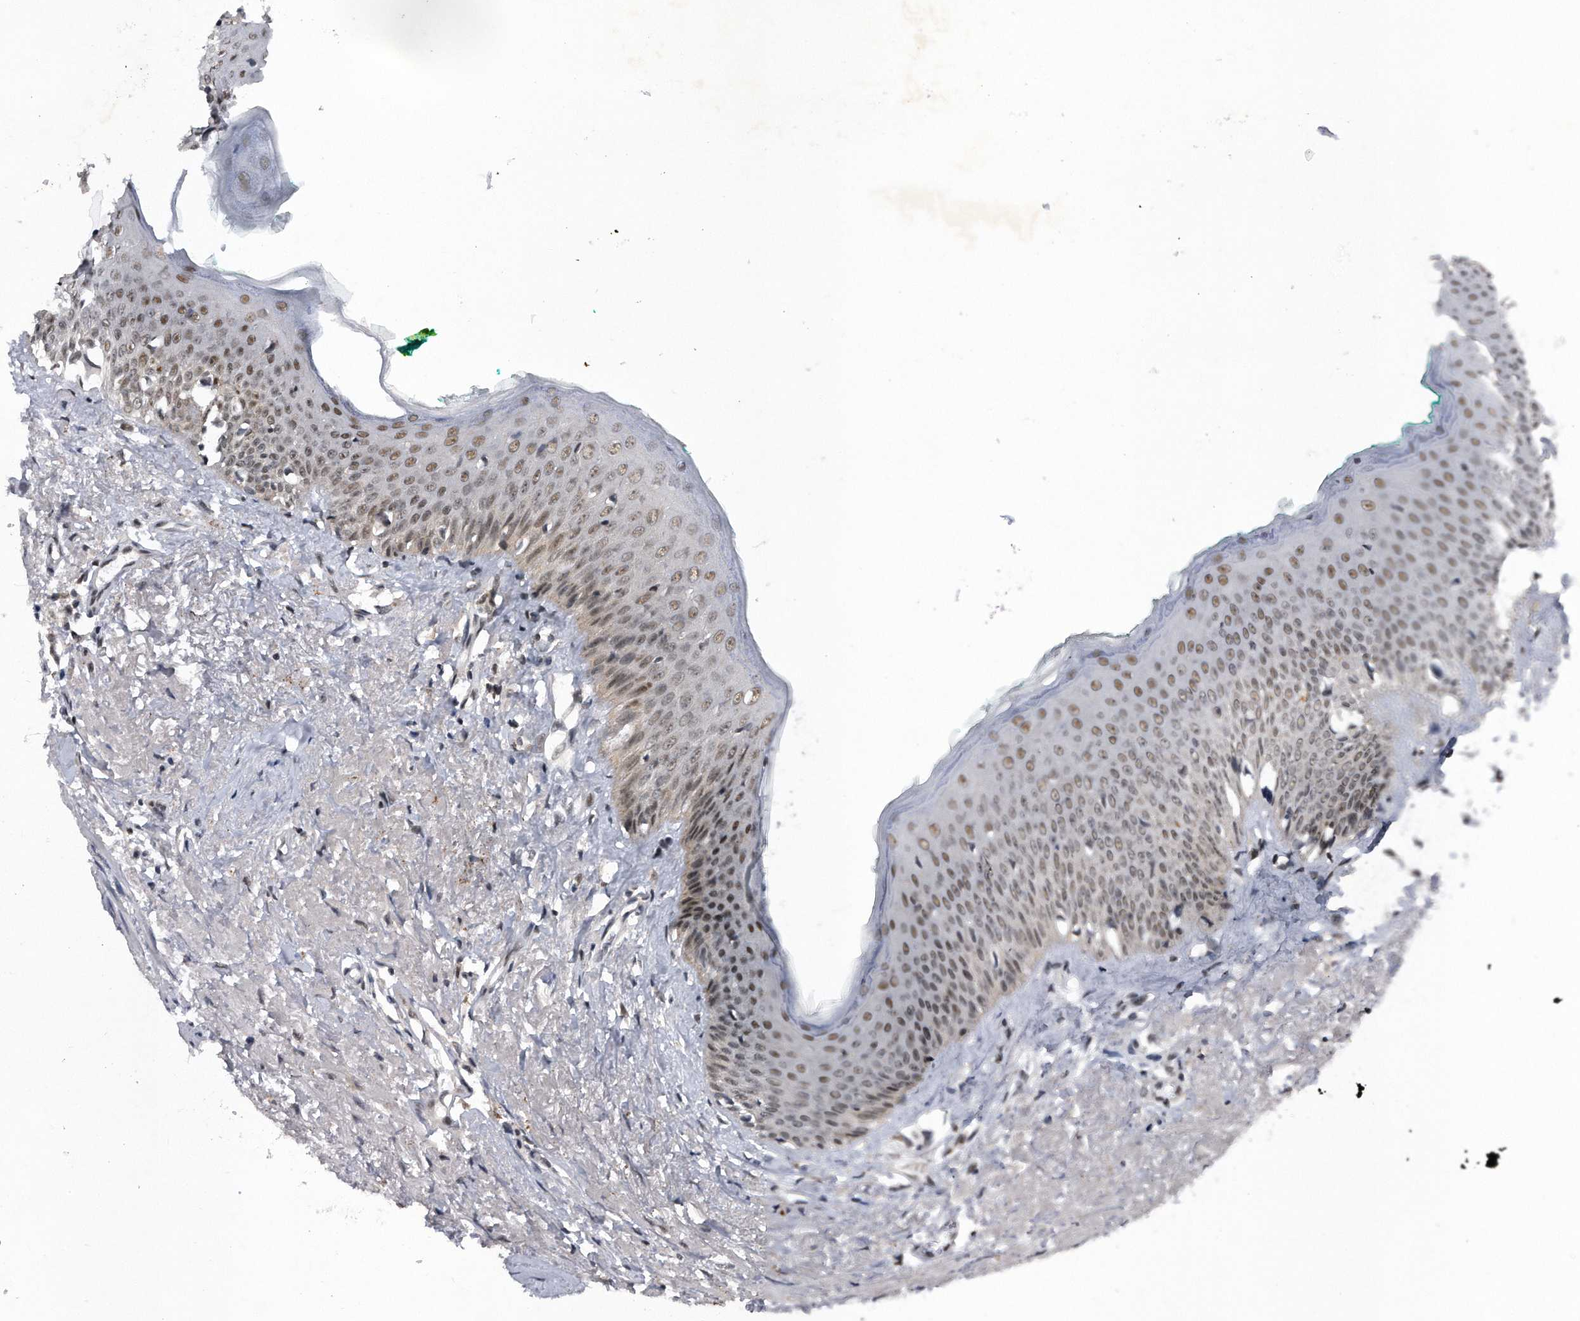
{"staining": {"intensity": "moderate", "quantity": ">75%", "location": "nuclear"}, "tissue": "oral mucosa", "cell_type": "Squamous epithelial cells", "image_type": "normal", "snomed": [{"axis": "morphology", "description": "Normal tissue, NOS"}, {"axis": "topography", "description": "Oral tissue"}], "caption": "Immunohistochemistry (IHC) of benign human oral mucosa demonstrates medium levels of moderate nuclear positivity in approximately >75% of squamous epithelial cells. (DAB (3,3'-diaminobenzidine) = brown stain, brightfield microscopy at high magnification).", "gene": "VIRMA", "patient": {"sex": "female", "age": 70}}